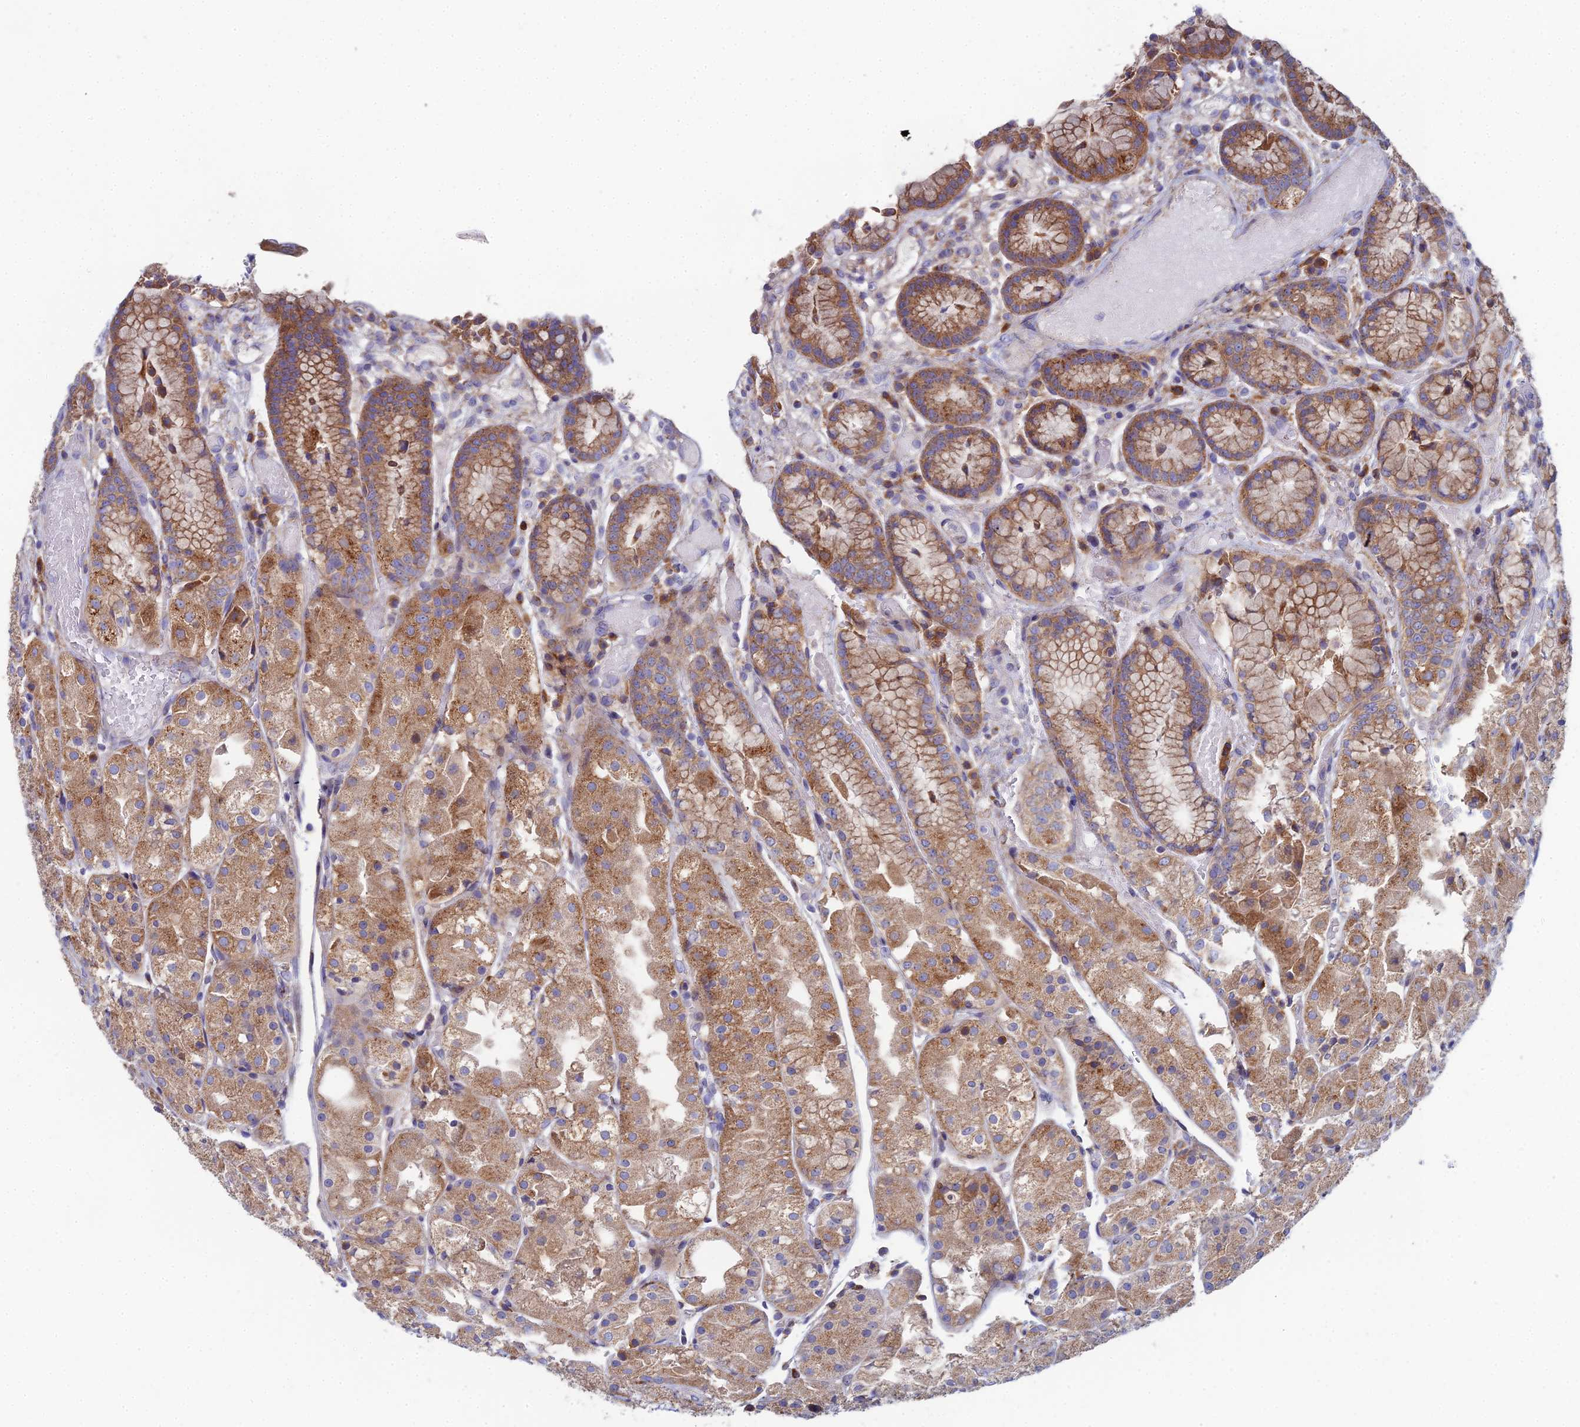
{"staining": {"intensity": "moderate", "quantity": ">75%", "location": "cytoplasmic/membranous"}, "tissue": "stomach", "cell_type": "Glandular cells", "image_type": "normal", "snomed": [{"axis": "morphology", "description": "Normal tissue, NOS"}, {"axis": "topography", "description": "Stomach, upper"}], "caption": "An image of stomach stained for a protein demonstrates moderate cytoplasmic/membranous brown staining in glandular cells. Nuclei are stained in blue.", "gene": "CLCN3", "patient": {"sex": "male", "age": 72}}